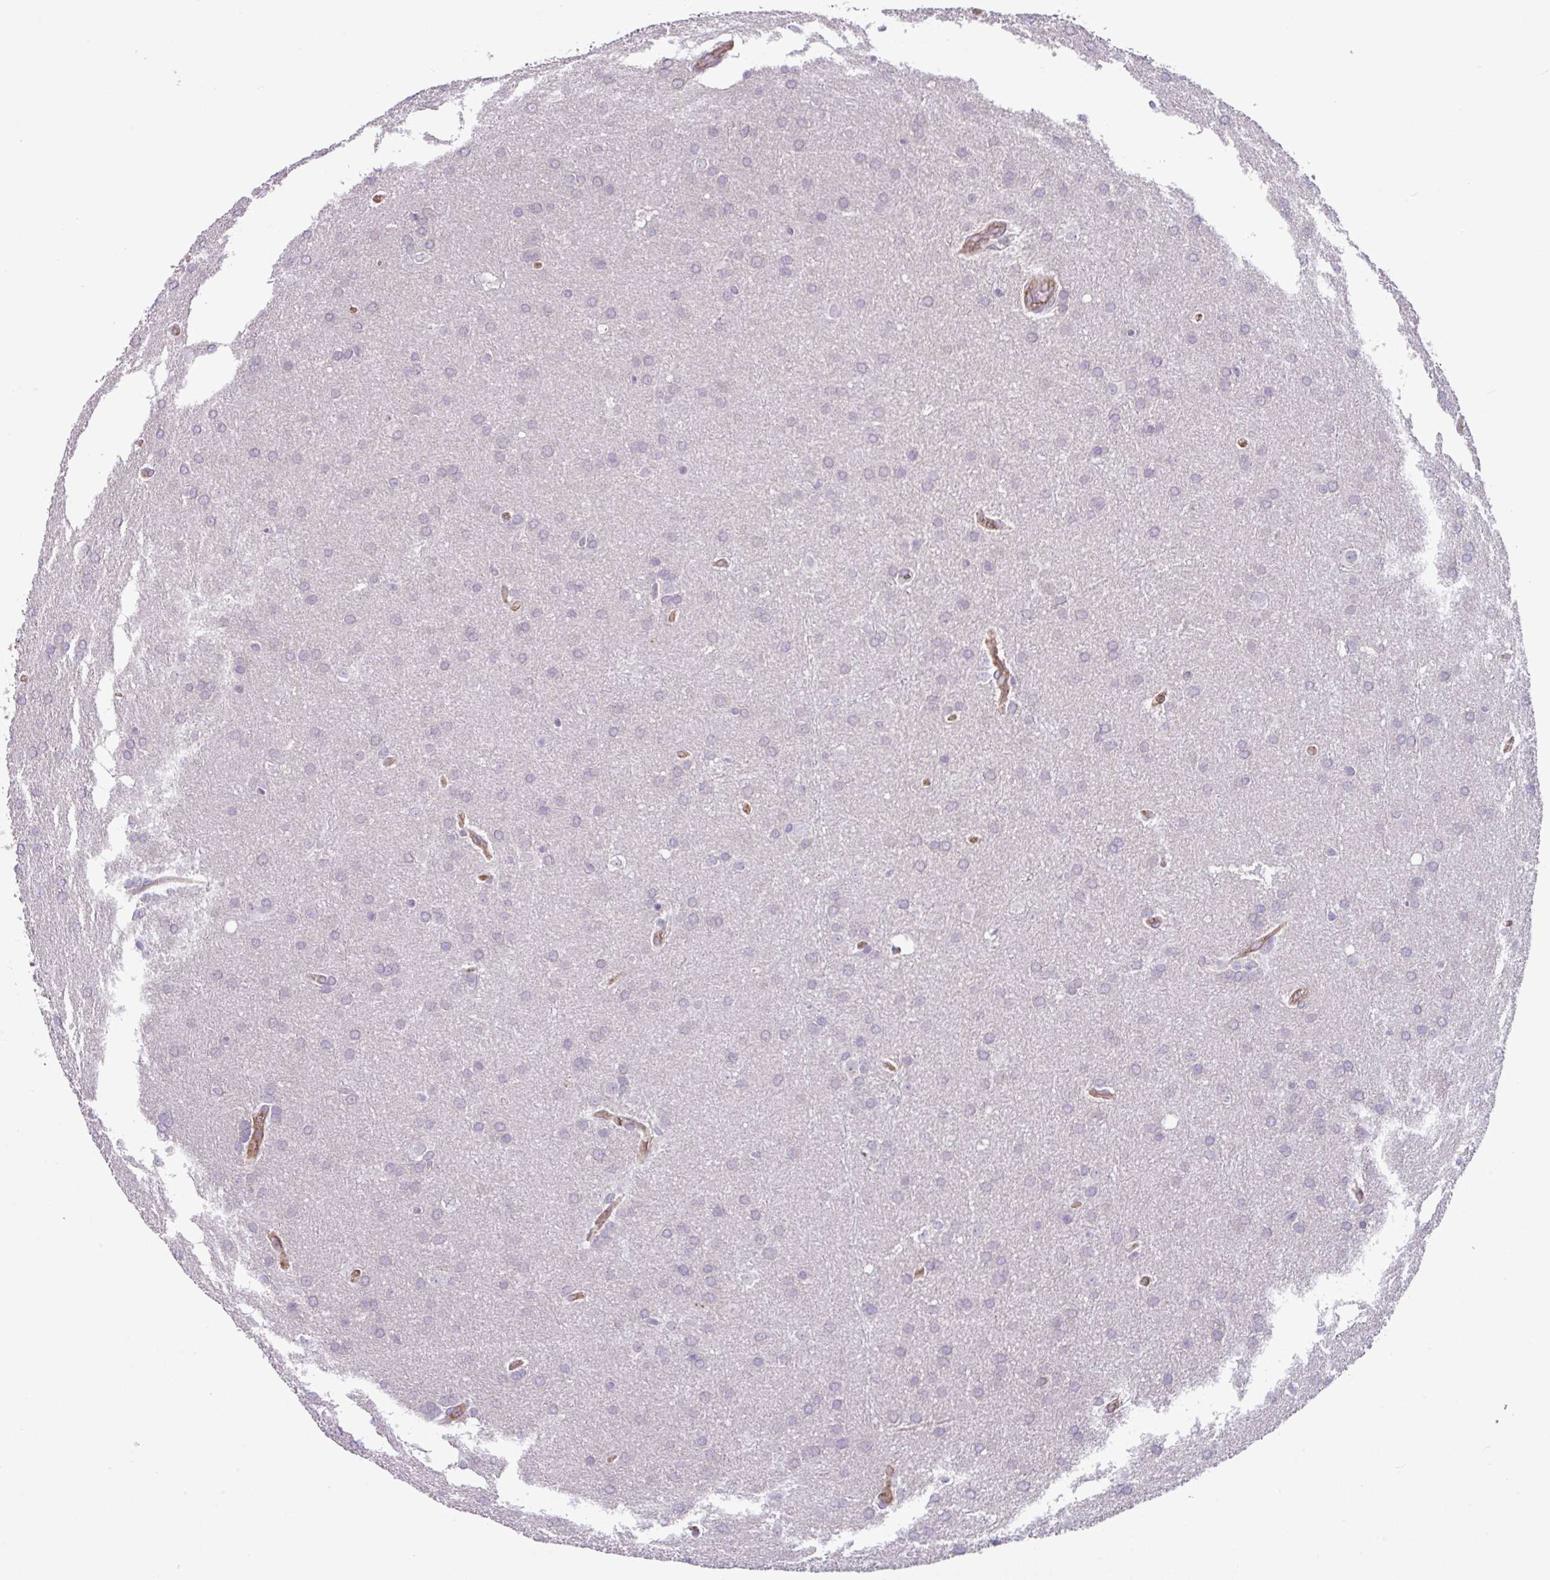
{"staining": {"intensity": "negative", "quantity": "none", "location": "none"}, "tissue": "glioma", "cell_type": "Tumor cells", "image_type": "cancer", "snomed": [{"axis": "morphology", "description": "Glioma, malignant, Low grade"}, {"axis": "topography", "description": "Brain"}], "caption": "The immunohistochemistry micrograph has no significant expression in tumor cells of glioma tissue. (DAB (3,3'-diaminobenzidine) immunohistochemistry (IHC), high magnification).", "gene": "SLC23A2", "patient": {"sex": "female", "age": 32}}